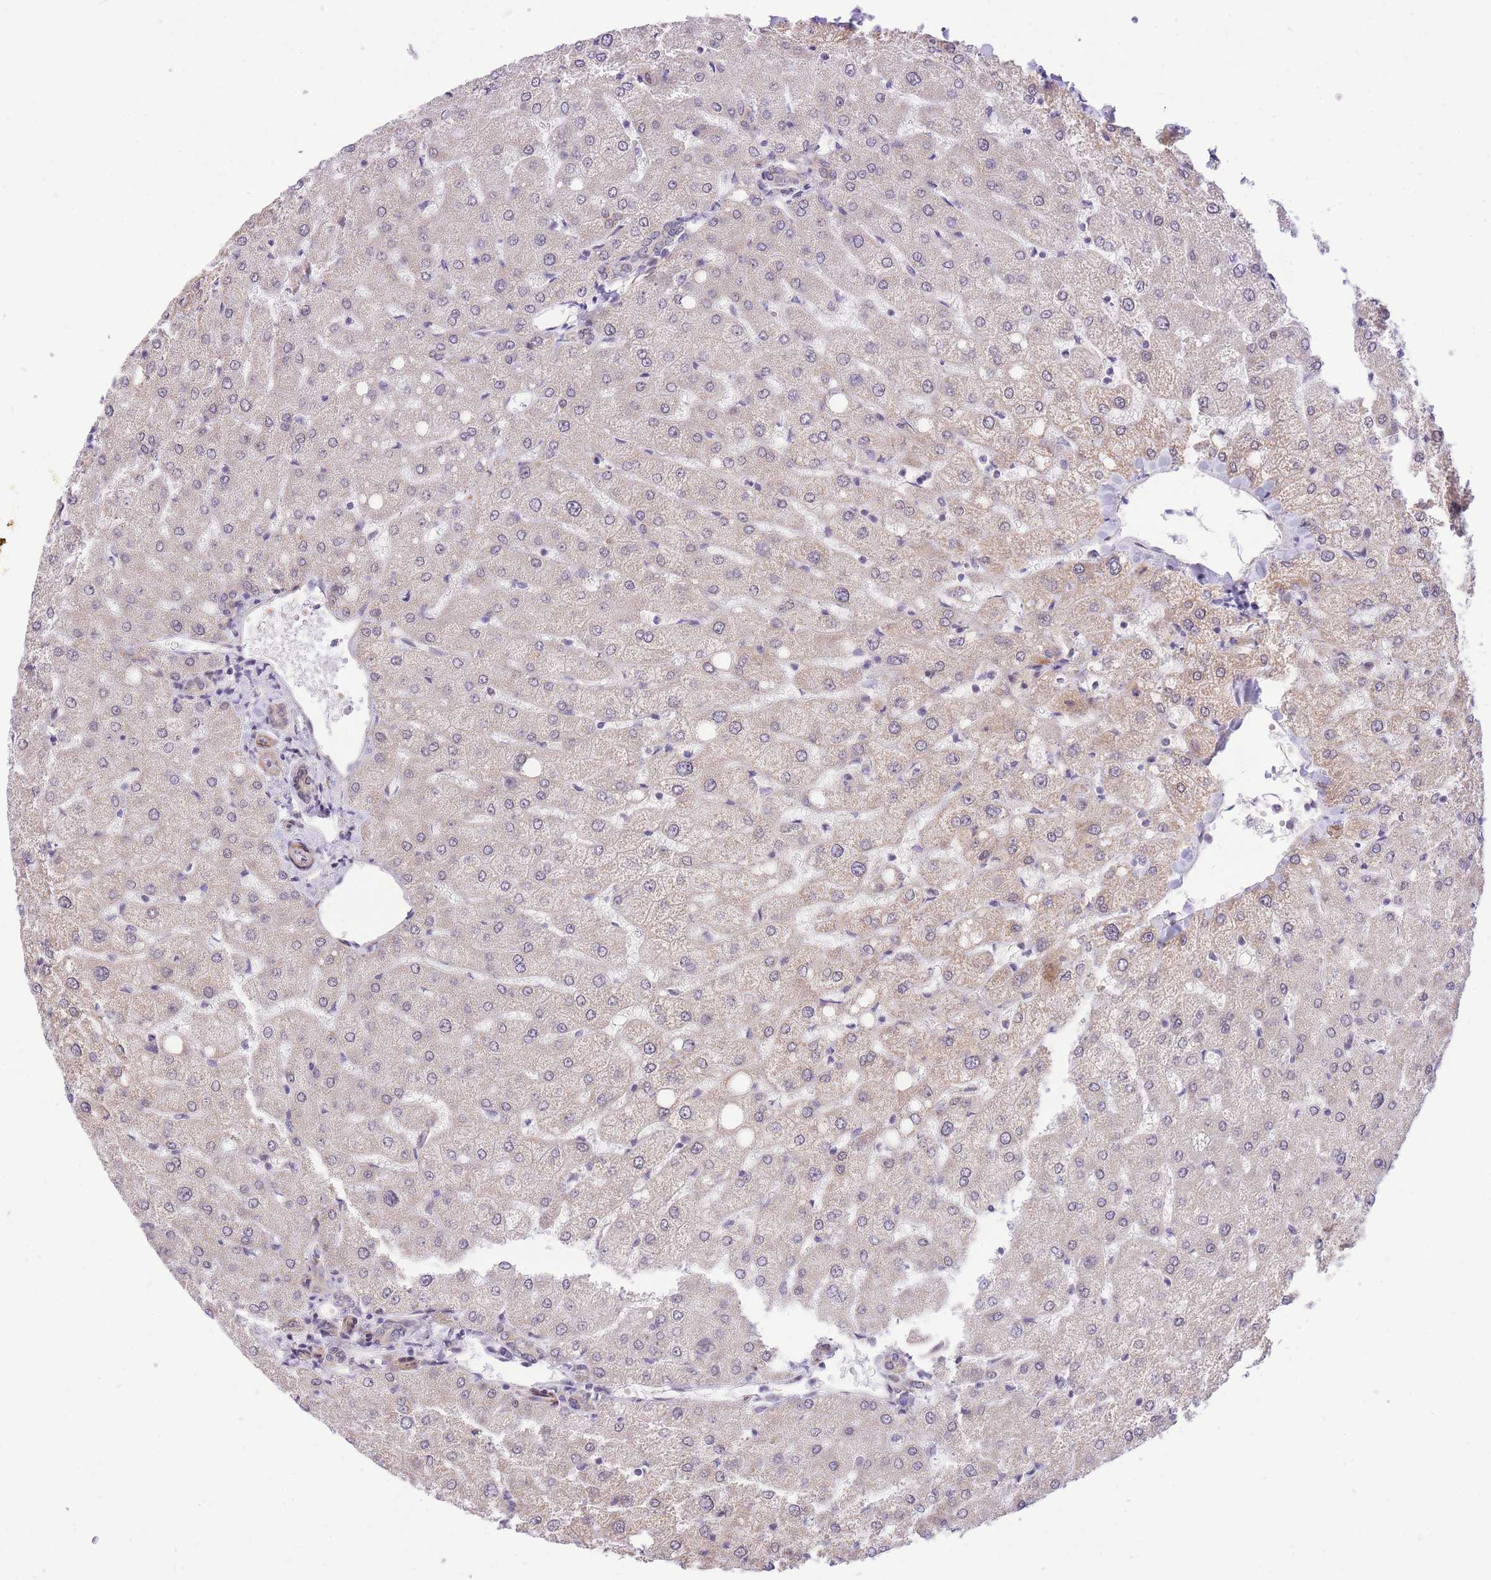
{"staining": {"intensity": "weak", "quantity": "25%-75%", "location": "cytoplasmic/membranous"}, "tissue": "liver", "cell_type": "Cholangiocytes", "image_type": "normal", "snomed": [{"axis": "morphology", "description": "Normal tissue, NOS"}, {"axis": "topography", "description": "Liver"}], "caption": "Immunohistochemical staining of normal liver reveals low levels of weak cytoplasmic/membranous staining in approximately 25%-75% of cholangiocytes.", "gene": "MINDY2", "patient": {"sex": "female", "age": 54}}